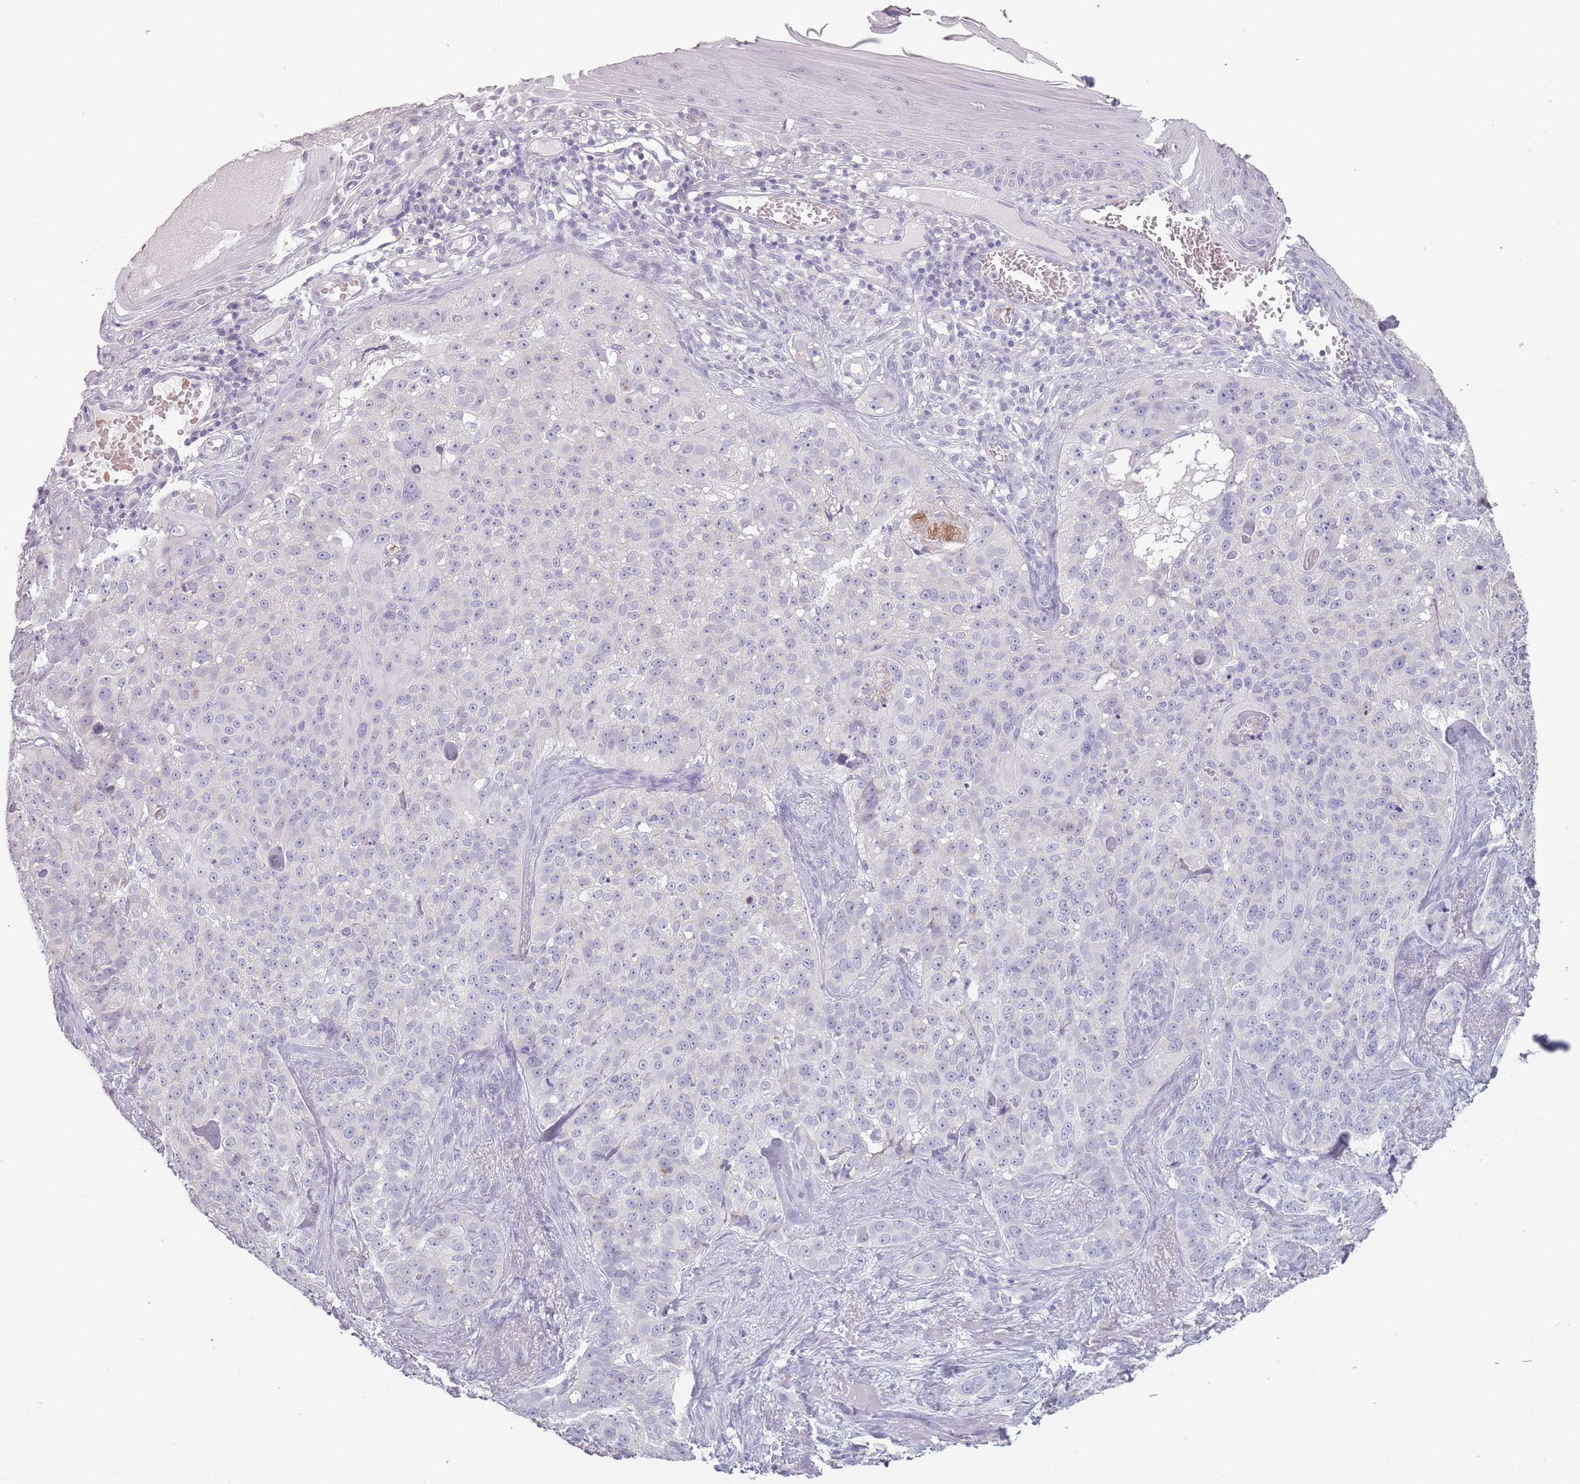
{"staining": {"intensity": "negative", "quantity": "none", "location": "none"}, "tissue": "skin cancer", "cell_type": "Tumor cells", "image_type": "cancer", "snomed": [{"axis": "morphology", "description": "Basal cell carcinoma"}, {"axis": "topography", "description": "Skin"}], "caption": "DAB (3,3'-diaminobenzidine) immunohistochemical staining of basal cell carcinoma (skin) exhibits no significant staining in tumor cells. (DAB (3,3'-diaminobenzidine) immunohistochemistry (IHC) with hematoxylin counter stain).", "gene": "PIEZO1", "patient": {"sex": "female", "age": 92}}